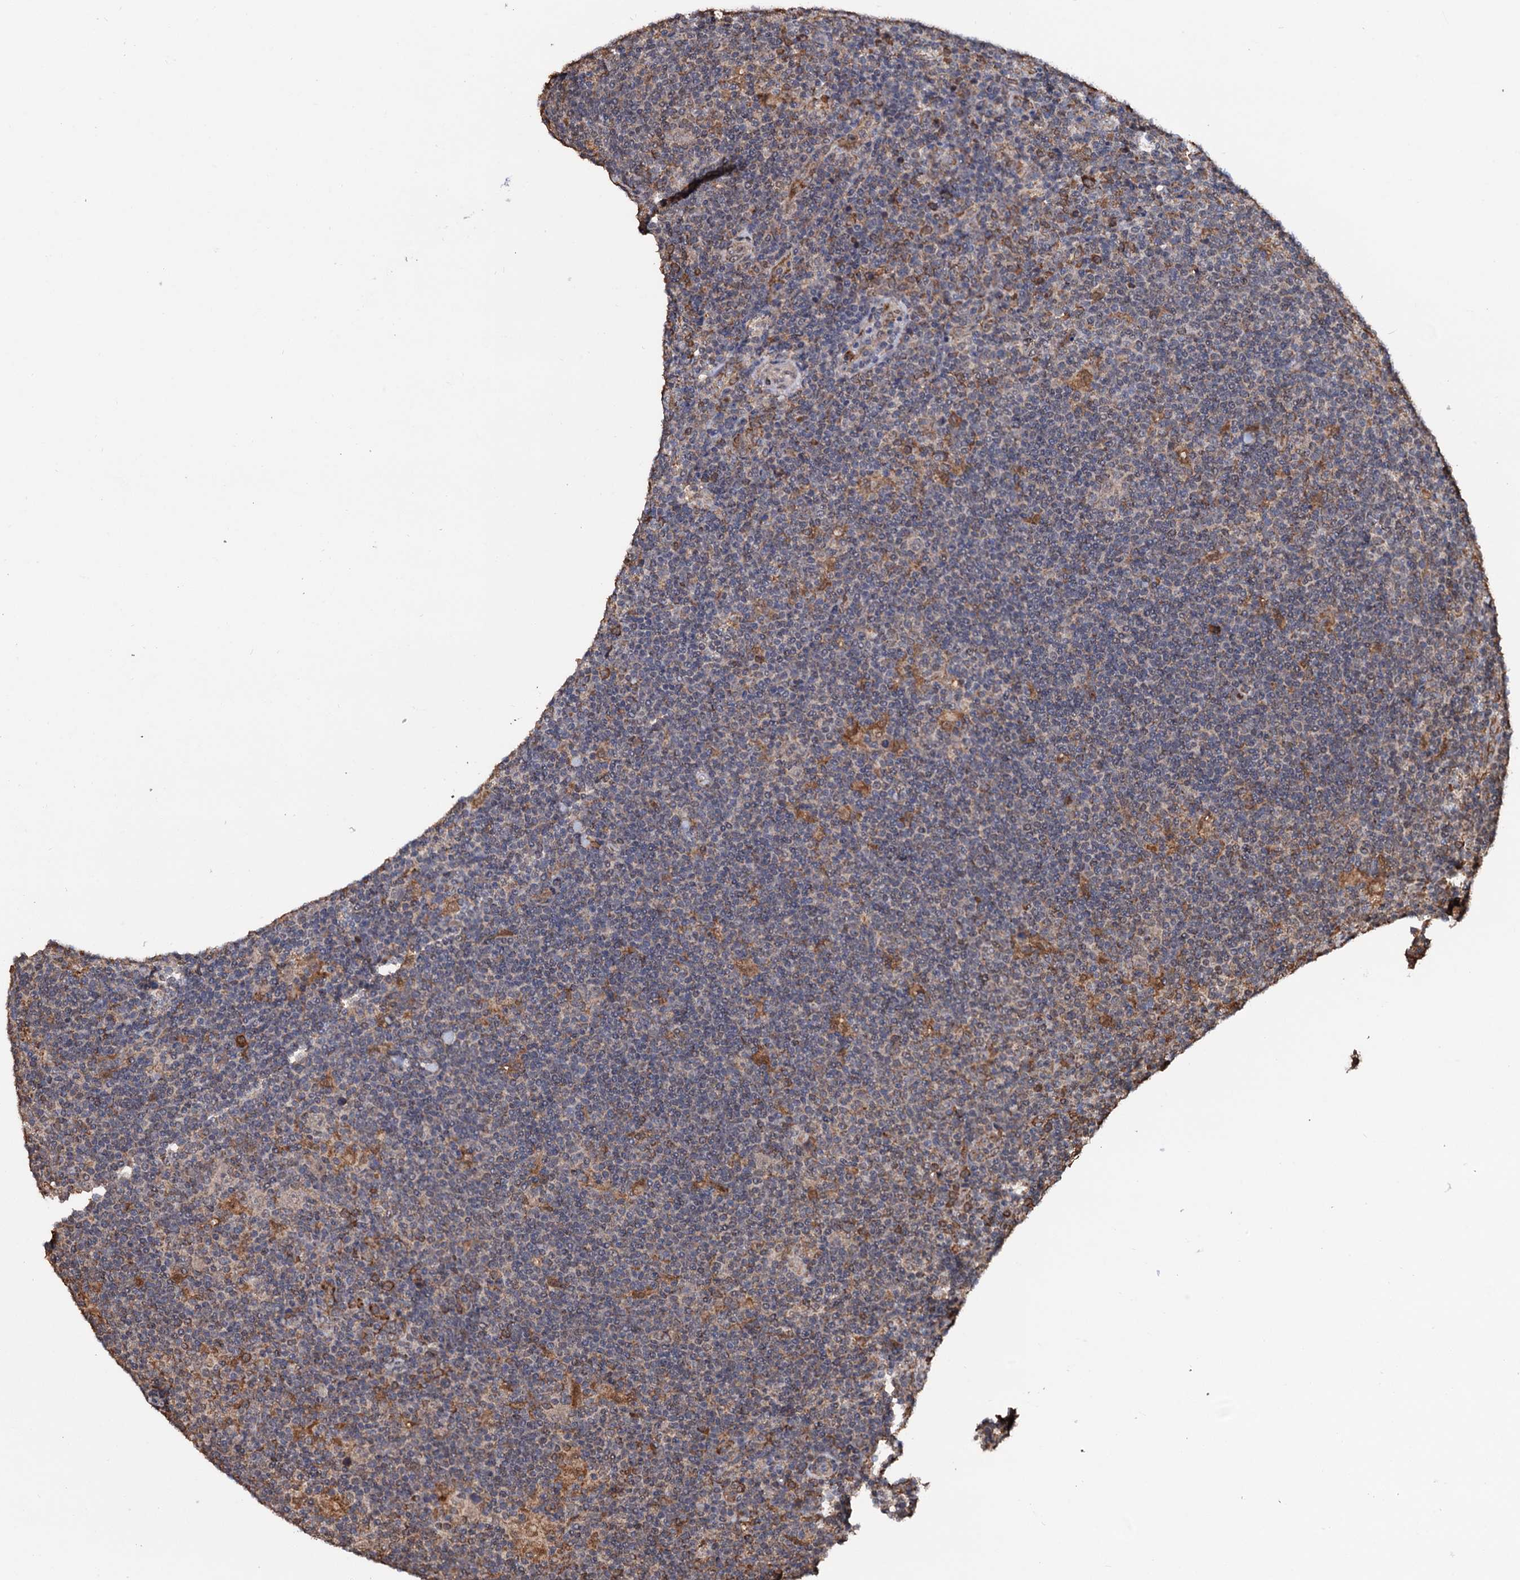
{"staining": {"intensity": "weak", "quantity": ">75%", "location": "cytoplasmic/membranous,nuclear"}, "tissue": "lymphoma", "cell_type": "Tumor cells", "image_type": "cancer", "snomed": [{"axis": "morphology", "description": "Hodgkin's disease, NOS"}, {"axis": "topography", "description": "Lymph node"}], "caption": "Hodgkin's disease stained with DAB immunohistochemistry (IHC) demonstrates low levels of weak cytoplasmic/membranous and nuclear staining in approximately >75% of tumor cells. (DAB (3,3'-diaminobenzidine) = brown stain, brightfield microscopy at high magnification).", "gene": "TBC1D12", "patient": {"sex": "female", "age": 57}}